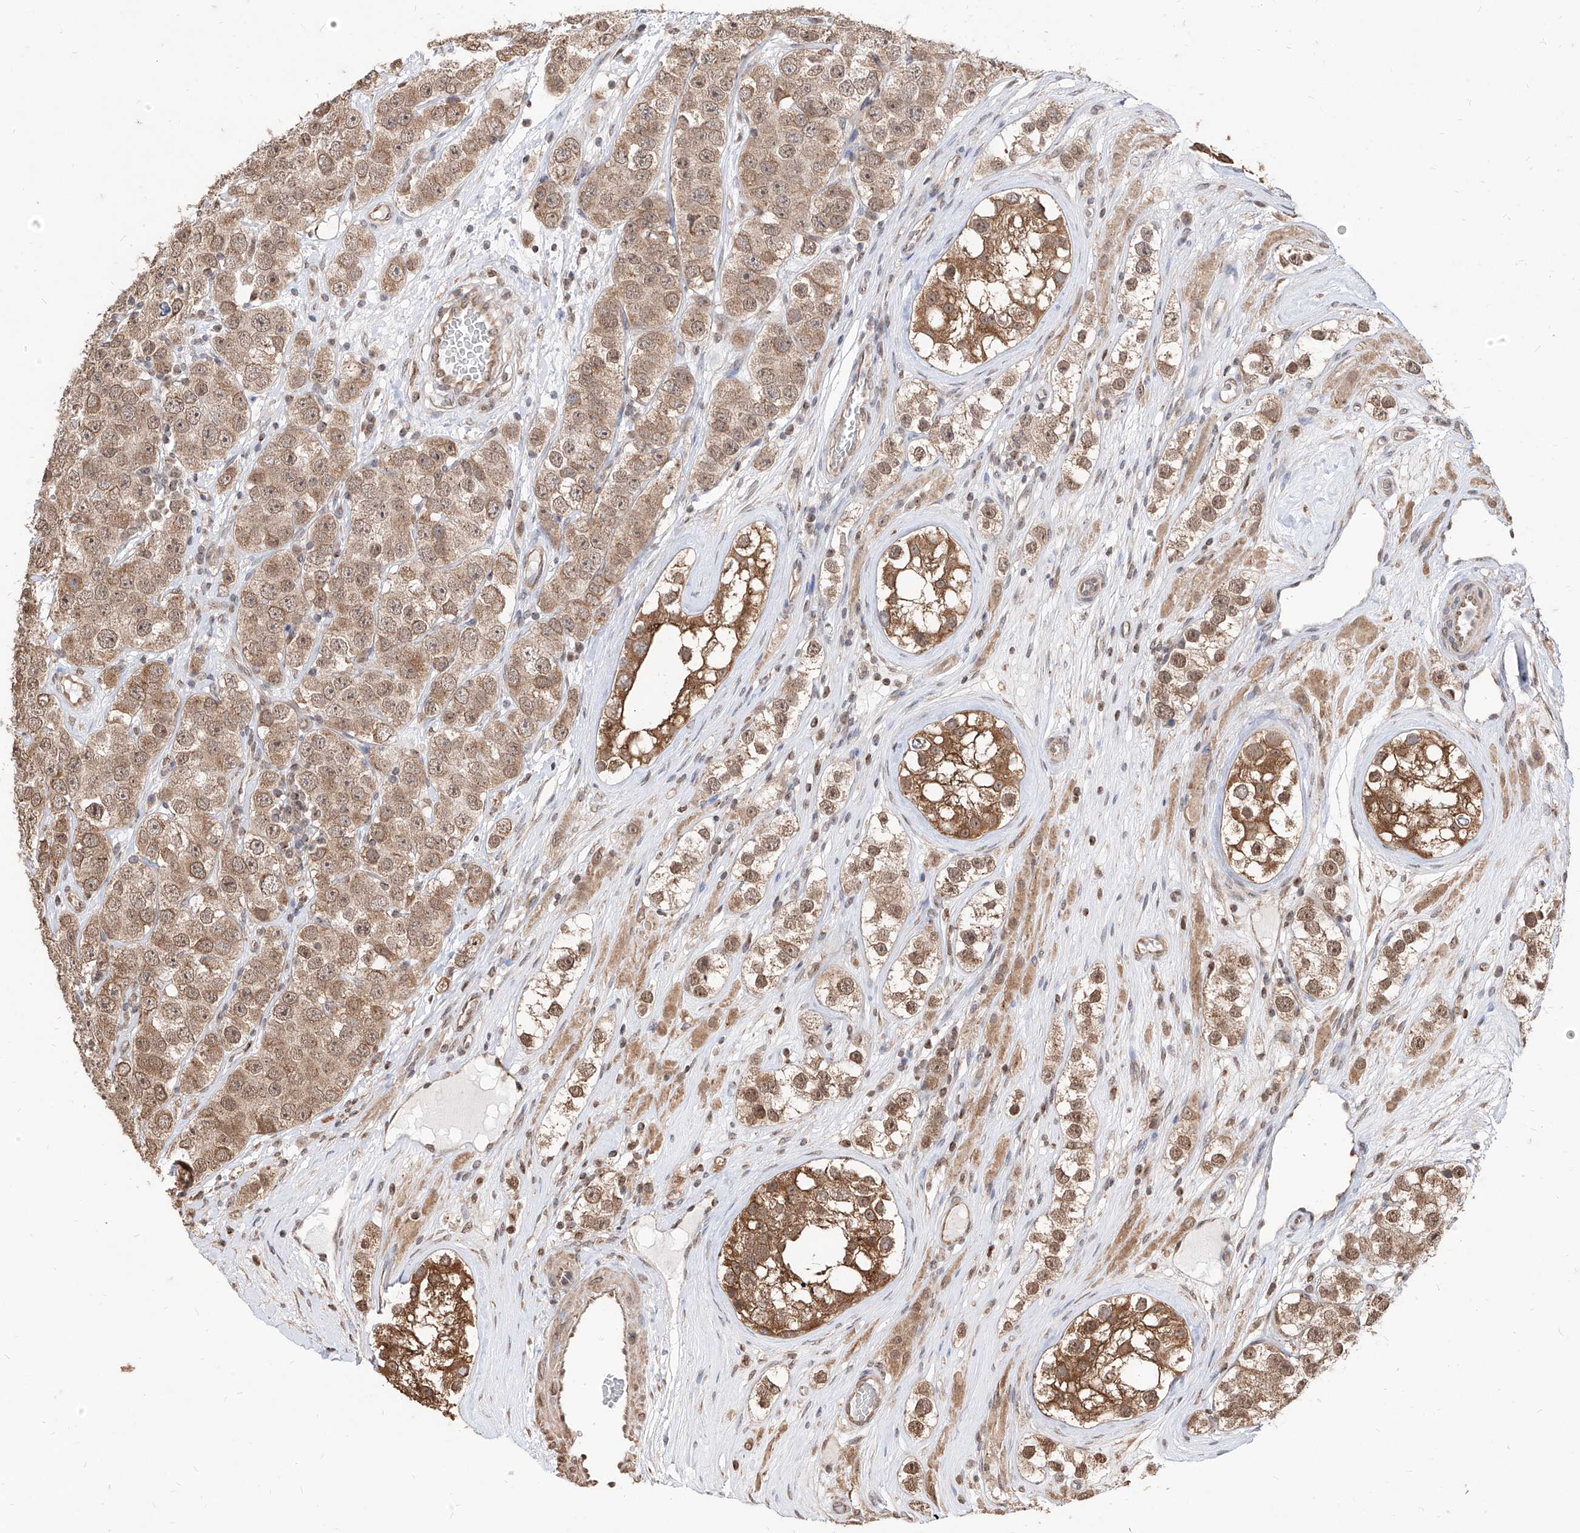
{"staining": {"intensity": "moderate", "quantity": ">75%", "location": "cytoplasmic/membranous,nuclear"}, "tissue": "testis cancer", "cell_type": "Tumor cells", "image_type": "cancer", "snomed": [{"axis": "morphology", "description": "Seminoma, NOS"}, {"axis": "topography", "description": "Testis"}], "caption": "This image displays IHC staining of human testis cancer, with medium moderate cytoplasmic/membranous and nuclear expression in about >75% of tumor cells.", "gene": "C8orf82", "patient": {"sex": "male", "age": 28}}